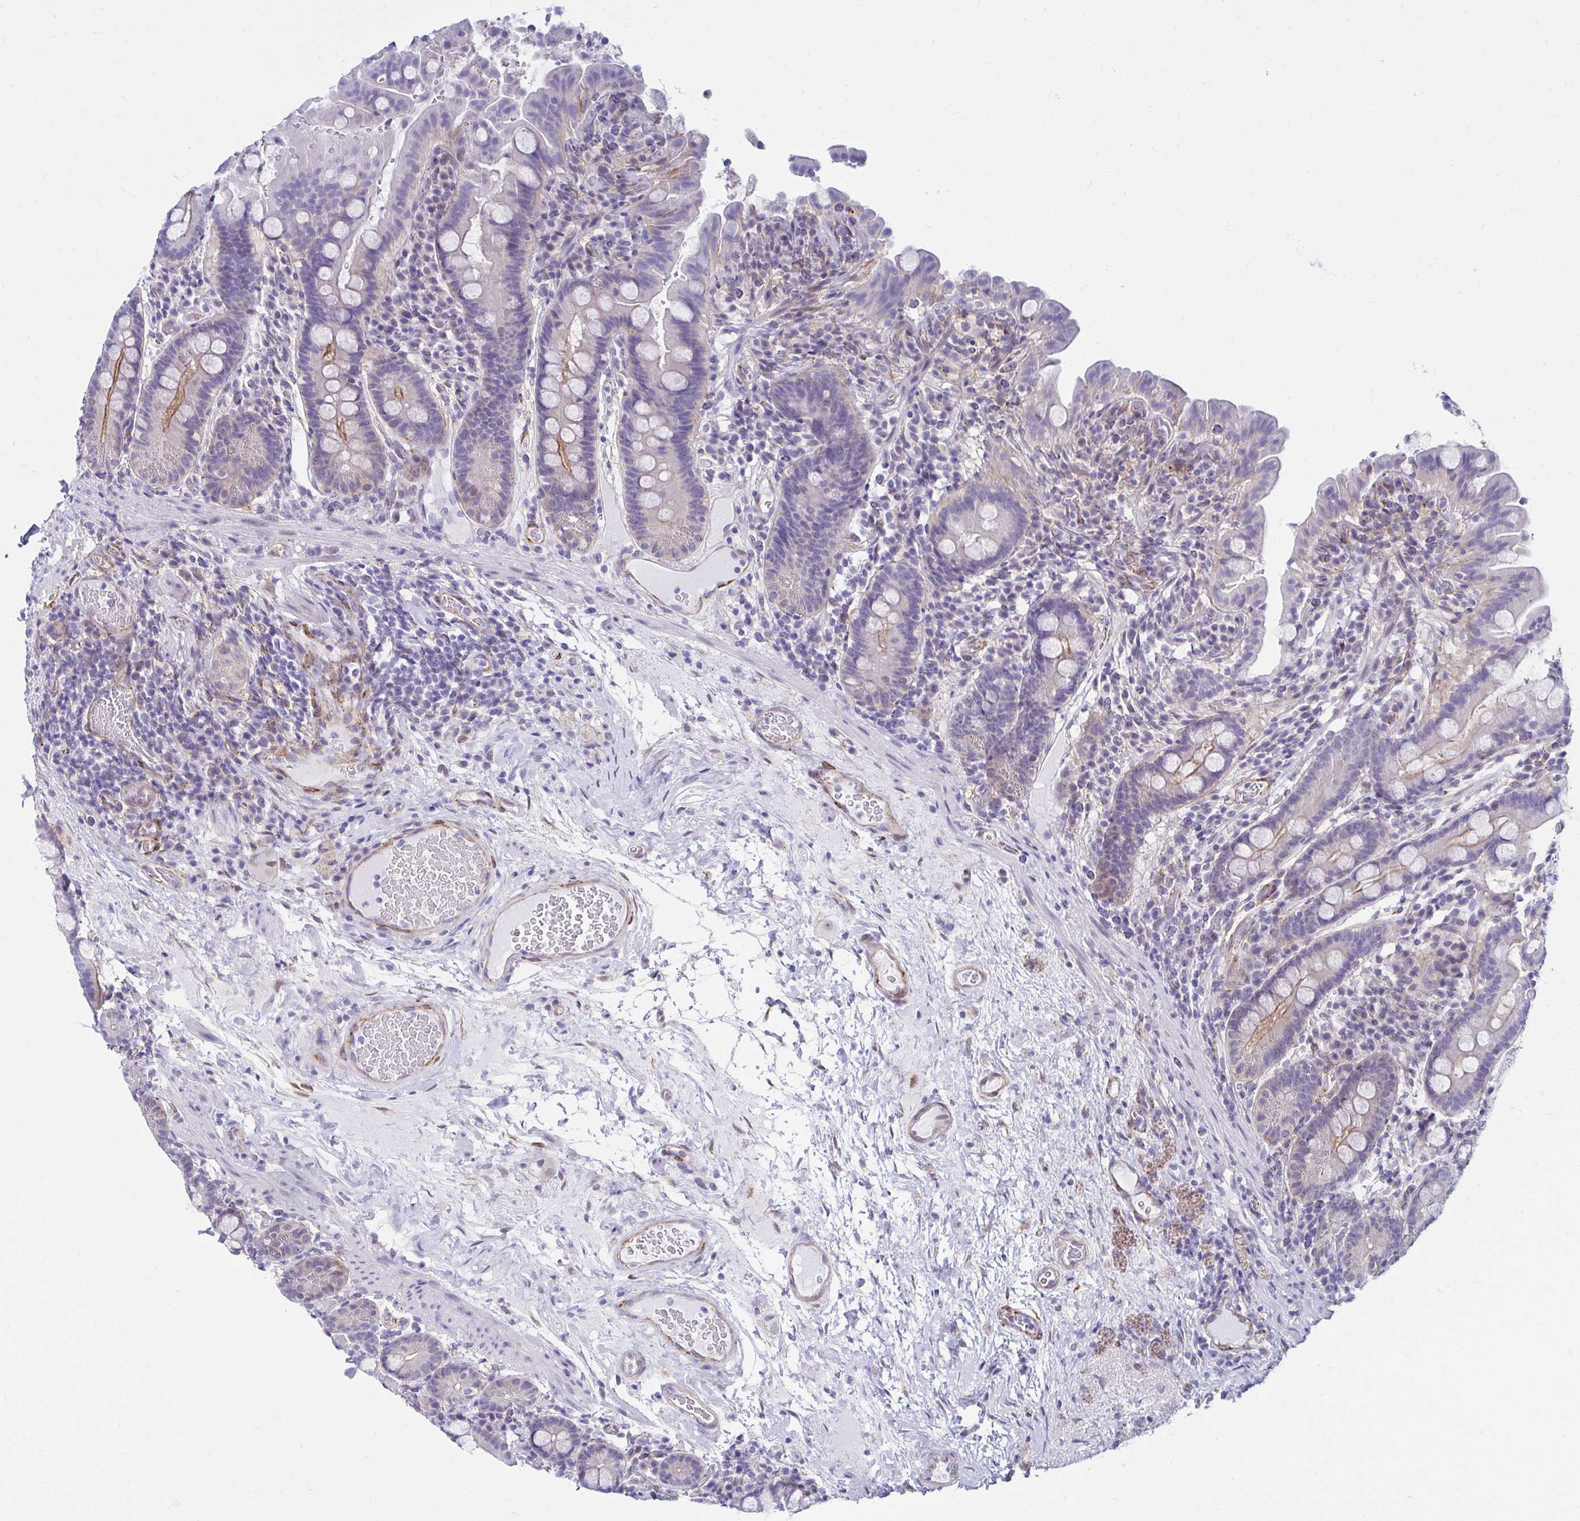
{"staining": {"intensity": "moderate", "quantity": "<25%", "location": "cytoplasmic/membranous"}, "tissue": "small intestine", "cell_type": "Glandular cells", "image_type": "normal", "snomed": [{"axis": "morphology", "description": "Normal tissue, NOS"}, {"axis": "topography", "description": "Small intestine"}], "caption": "Protein expression analysis of benign small intestine shows moderate cytoplasmic/membranous expression in about <25% of glandular cells. The protein of interest is stained brown, and the nuclei are stained in blue (DAB (3,3'-diaminobenzidine) IHC with brightfield microscopy, high magnification).", "gene": "ANKRD62", "patient": {"sex": "male", "age": 26}}